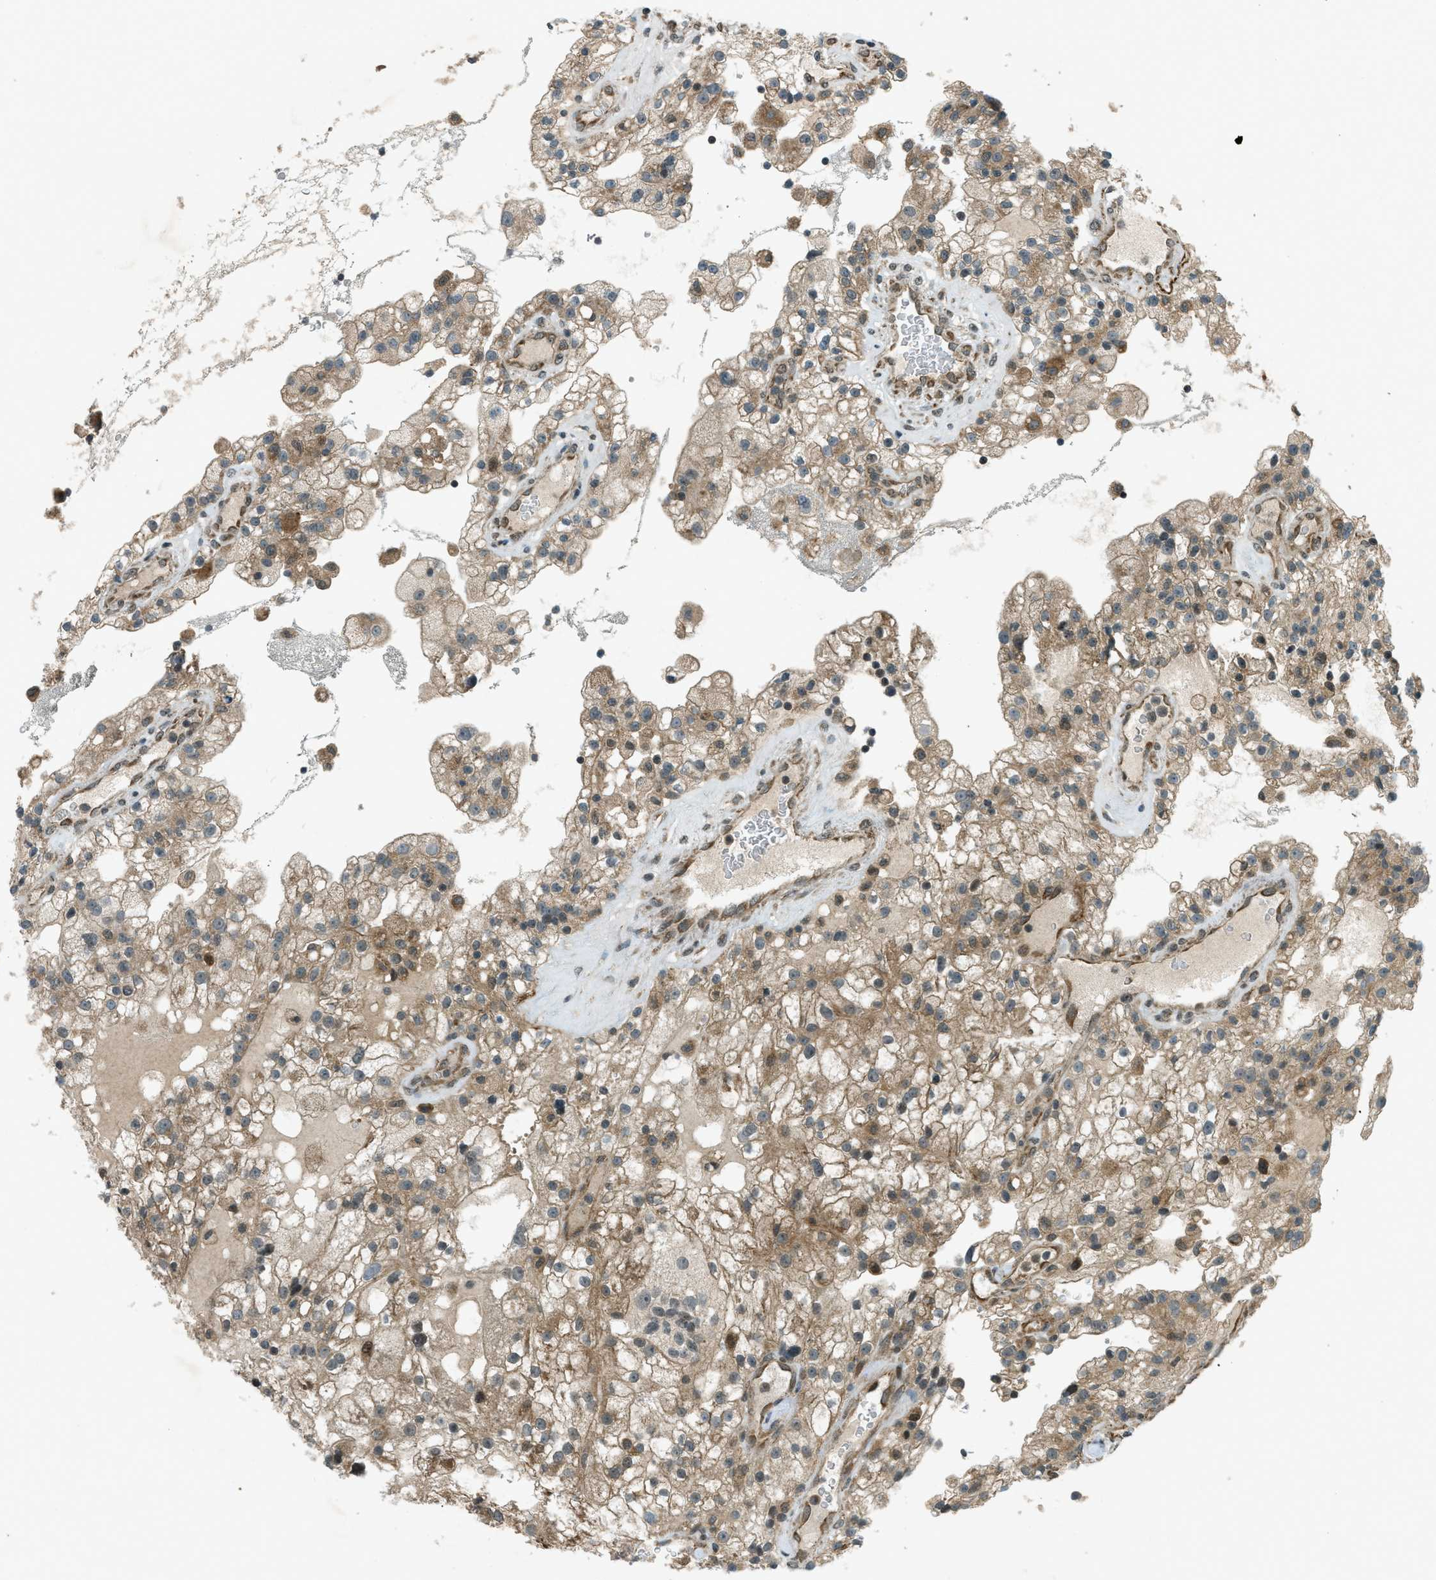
{"staining": {"intensity": "weak", "quantity": "25%-75%", "location": "cytoplasmic/membranous"}, "tissue": "renal cancer", "cell_type": "Tumor cells", "image_type": "cancer", "snomed": [{"axis": "morphology", "description": "Adenocarcinoma, NOS"}, {"axis": "topography", "description": "Kidney"}], "caption": "The micrograph shows staining of renal cancer, revealing weak cytoplasmic/membranous protein positivity (brown color) within tumor cells.", "gene": "EIF2AK3", "patient": {"sex": "female", "age": 52}}